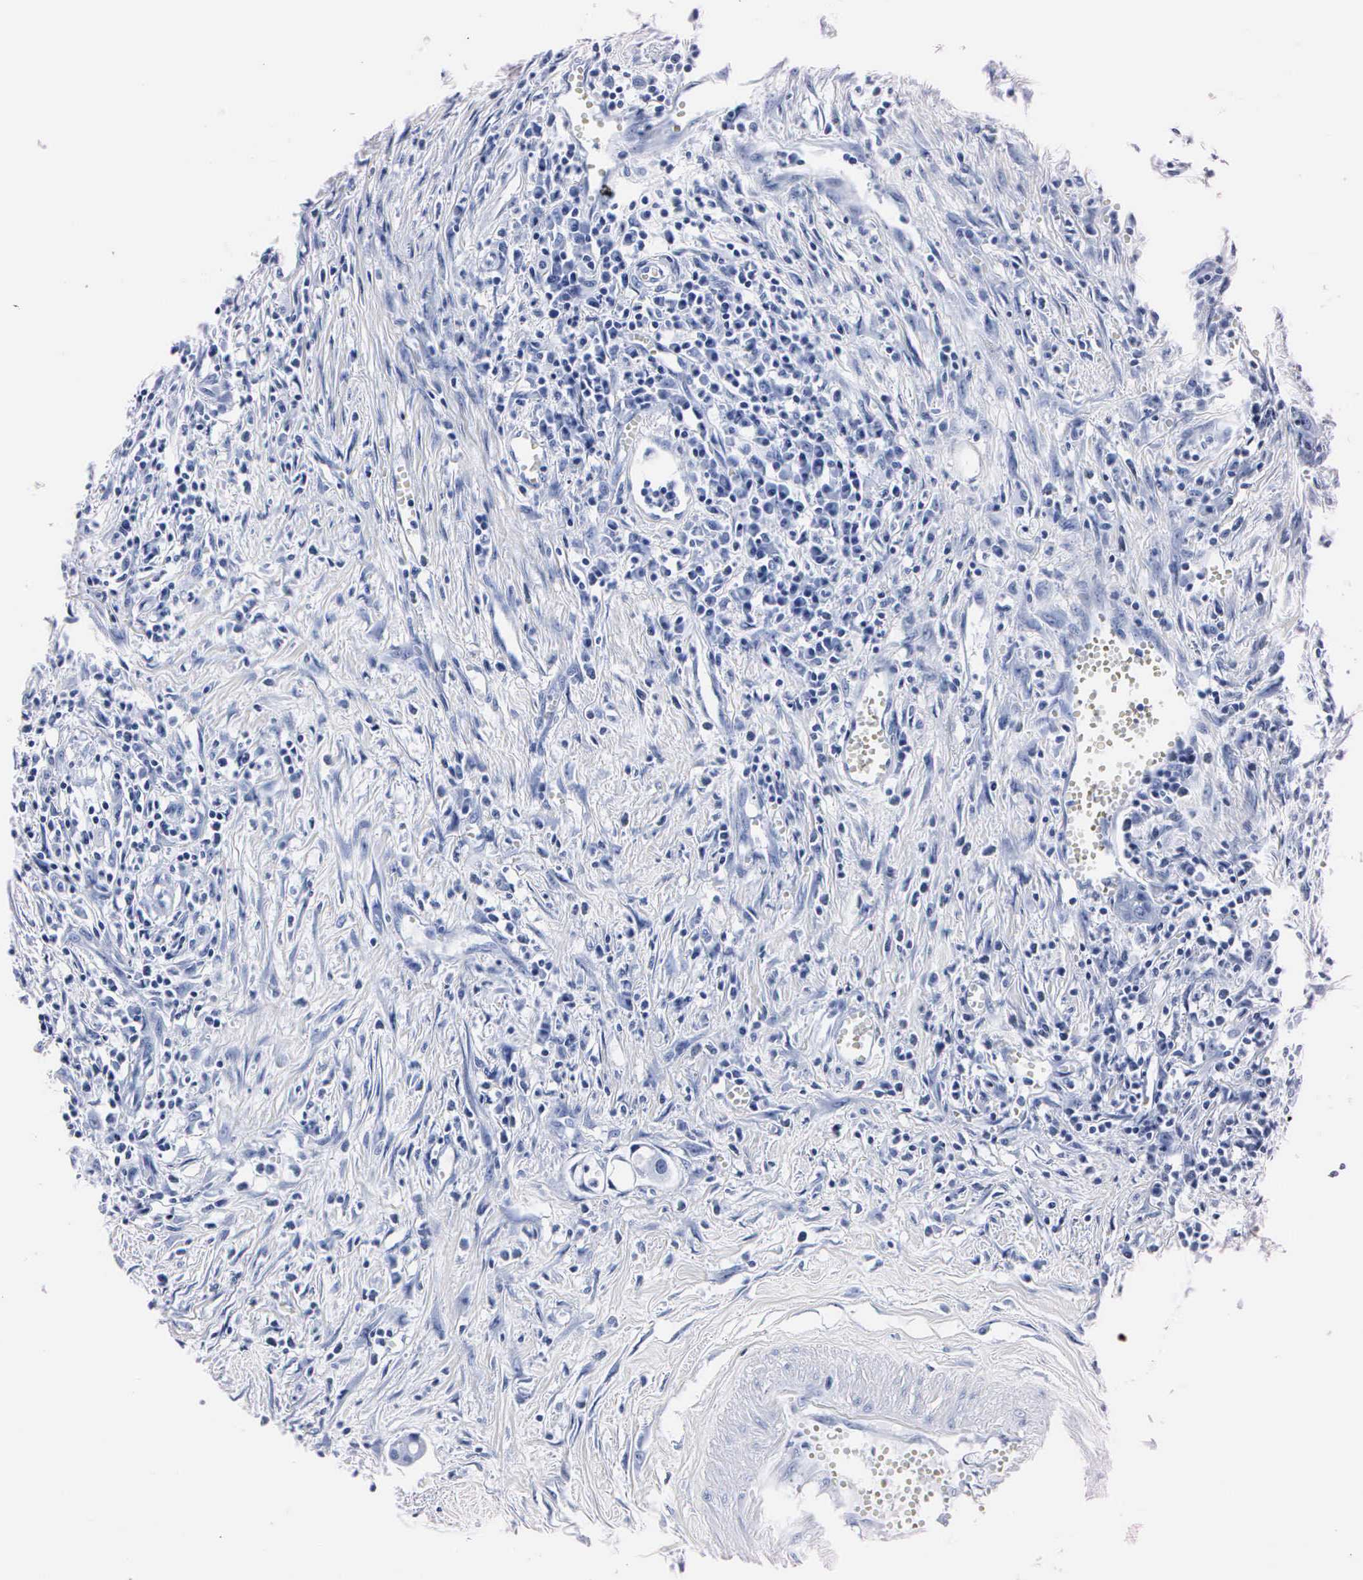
{"staining": {"intensity": "negative", "quantity": "none", "location": "none"}, "tissue": "urothelial cancer", "cell_type": "Tumor cells", "image_type": "cancer", "snomed": [{"axis": "morphology", "description": "Urothelial carcinoma, High grade"}, {"axis": "topography", "description": "Urinary bladder"}], "caption": "Immunohistochemistry (IHC) of human urothelial carcinoma (high-grade) reveals no staining in tumor cells. (Brightfield microscopy of DAB immunohistochemistry (IHC) at high magnification).", "gene": "MB", "patient": {"sex": "male", "age": 66}}